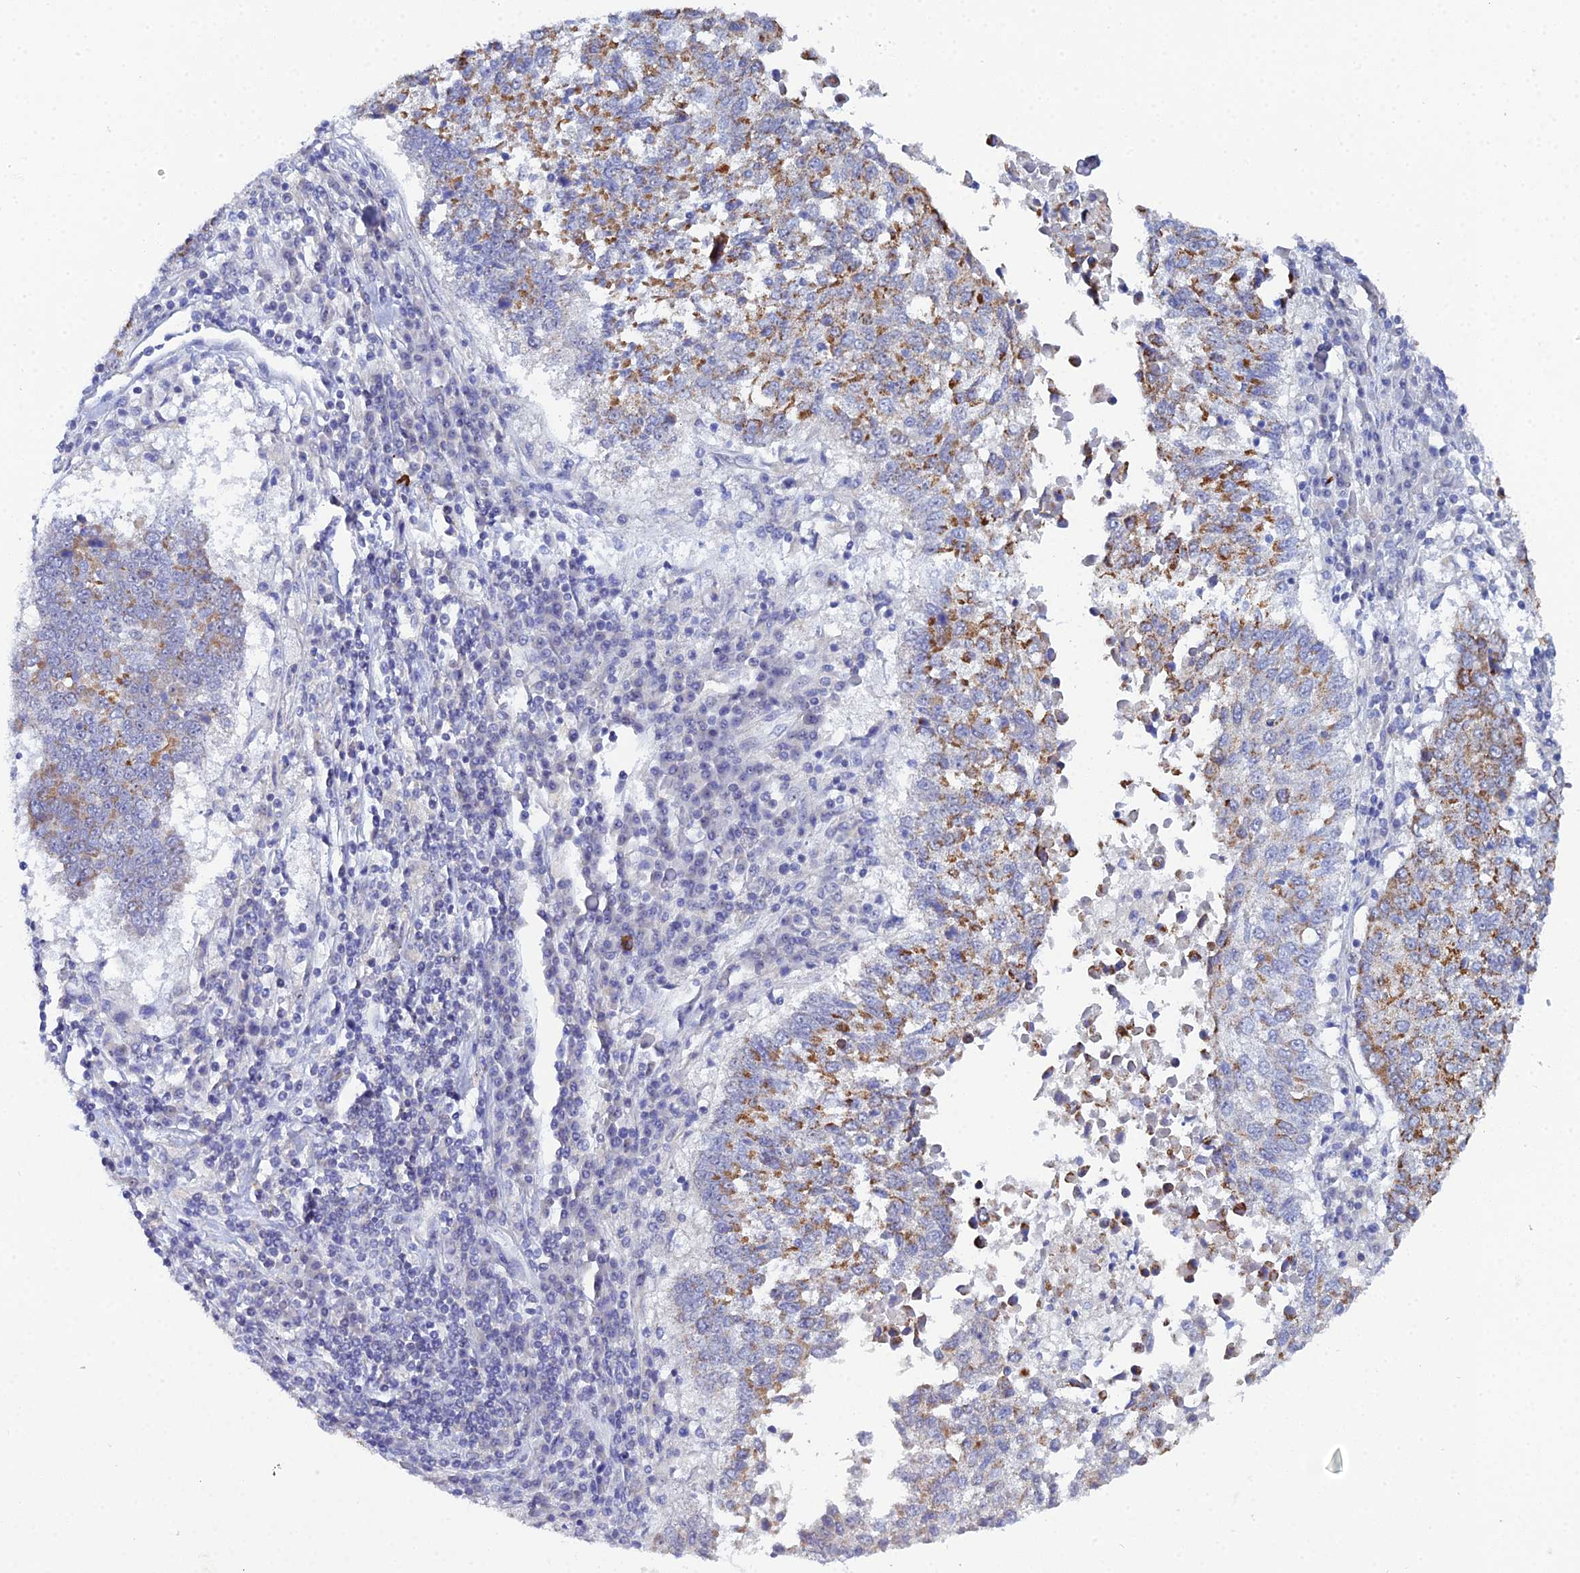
{"staining": {"intensity": "moderate", "quantity": "25%-75%", "location": "cytoplasmic/membranous"}, "tissue": "lung cancer", "cell_type": "Tumor cells", "image_type": "cancer", "snomed": [{"axis": "morphology", "description": "Squamous cell carcinoma, NOS"}, {"axis": "topography", "description": "Lung"}], "caption": "Tumor cells reveal medium levels of moderate cytoplasmic/membranous expression in approximately 25%-75% of cells in lung cancer (squamous cell carcinoma).", "gene": "PLPP4", "patient": {"sex": "male", "age": 73}}